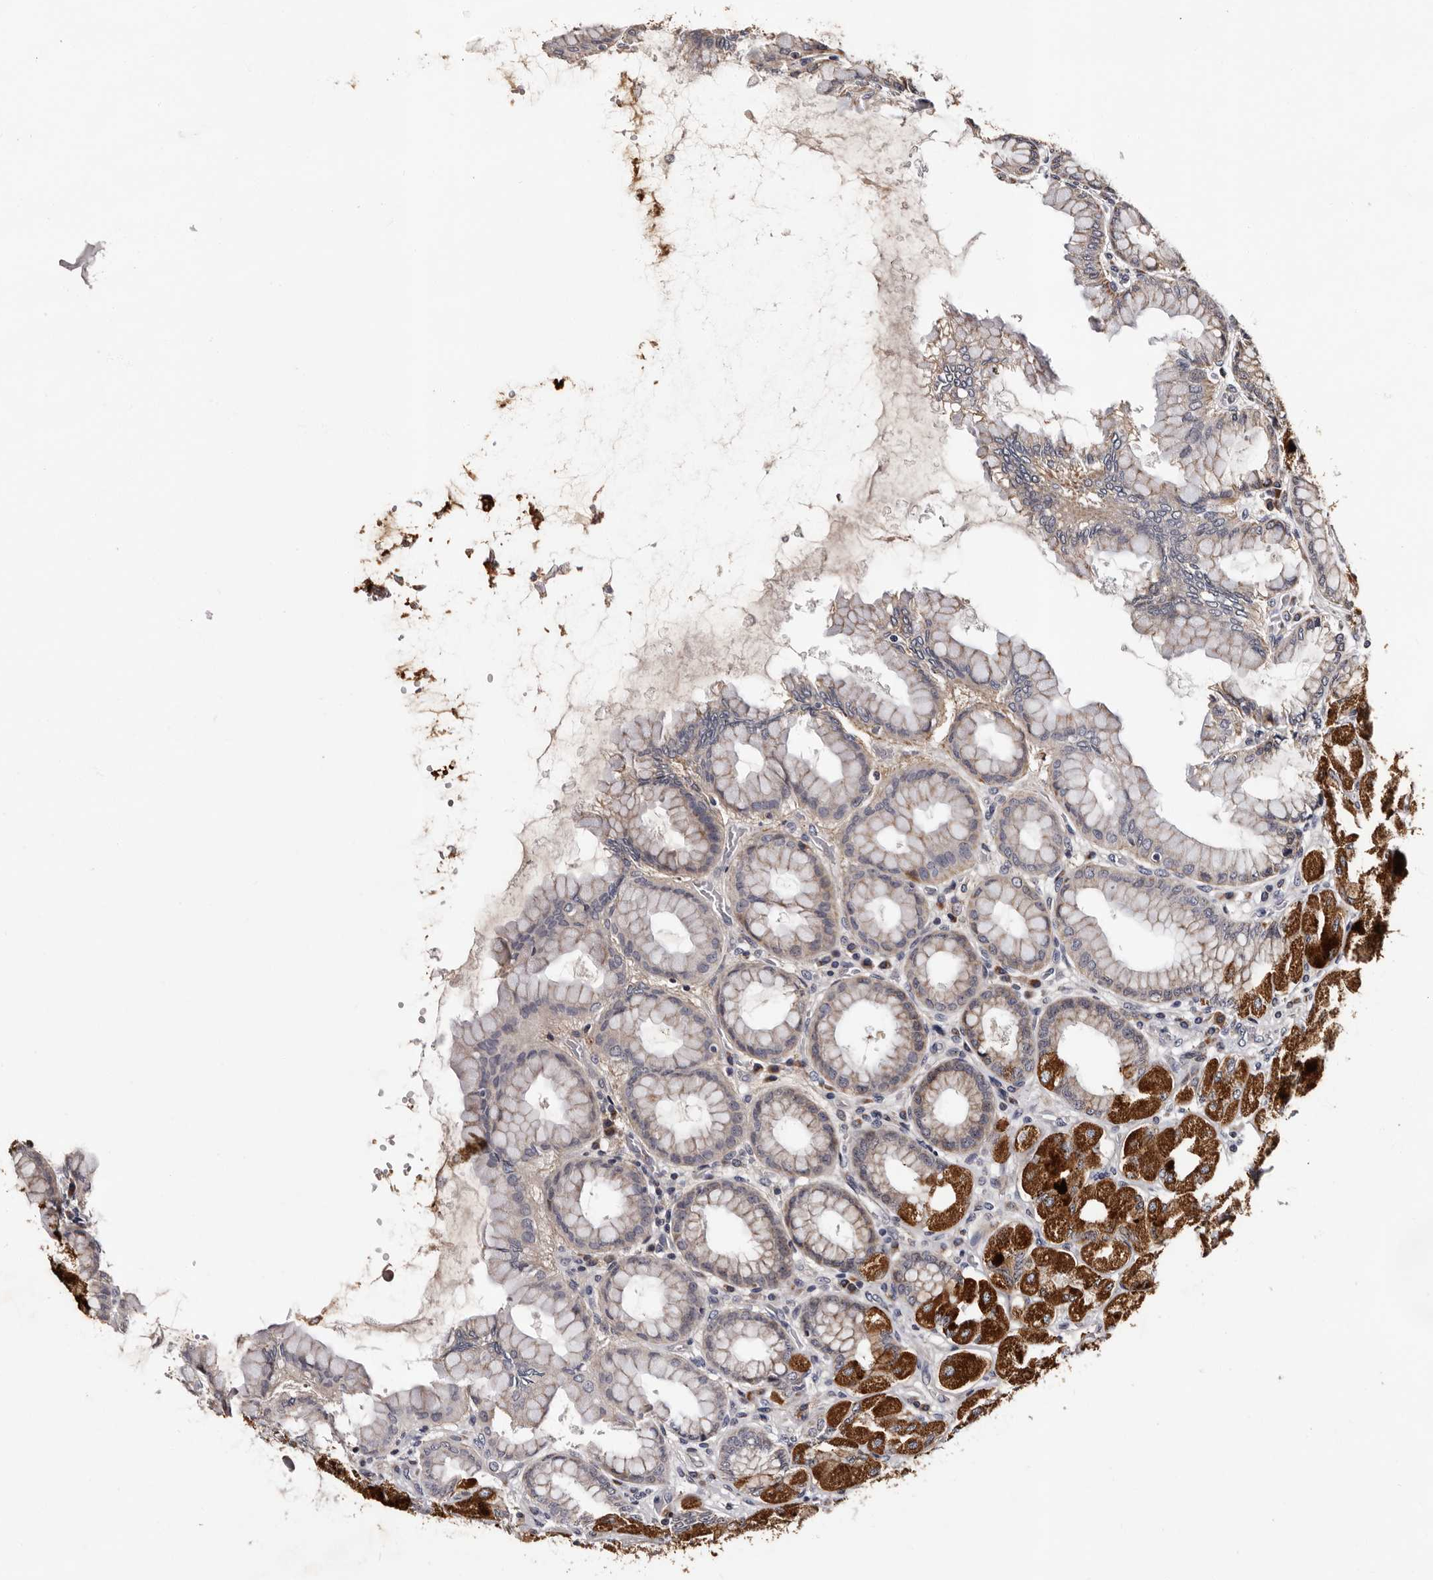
{"staining": {"intensity": "strong", "quantity": "25%-75%", "location": "cytoplasmic/membranous"}, "tissue": "stomach", "cell_type": "Glandular cells", "image_type": "normal", "snomed": [{"axis": "morphology", "description": "Normal tissue, NOS"}, {"axis": "topography", "description": "Stomach, upper"}], "caption": "Immunohistochemistry (IHC) histopathology image of normal stomach: stomach stained using immunohistochemistry (IHC) exhibits high levels of strong protein expression localized specifically in the cytoplasmic/membranous of glandular cells, appearing as a cytoplasmic/membranous brown color.", "gene": "TAF4B", "patient": {"sex": "female", "age": 56}}